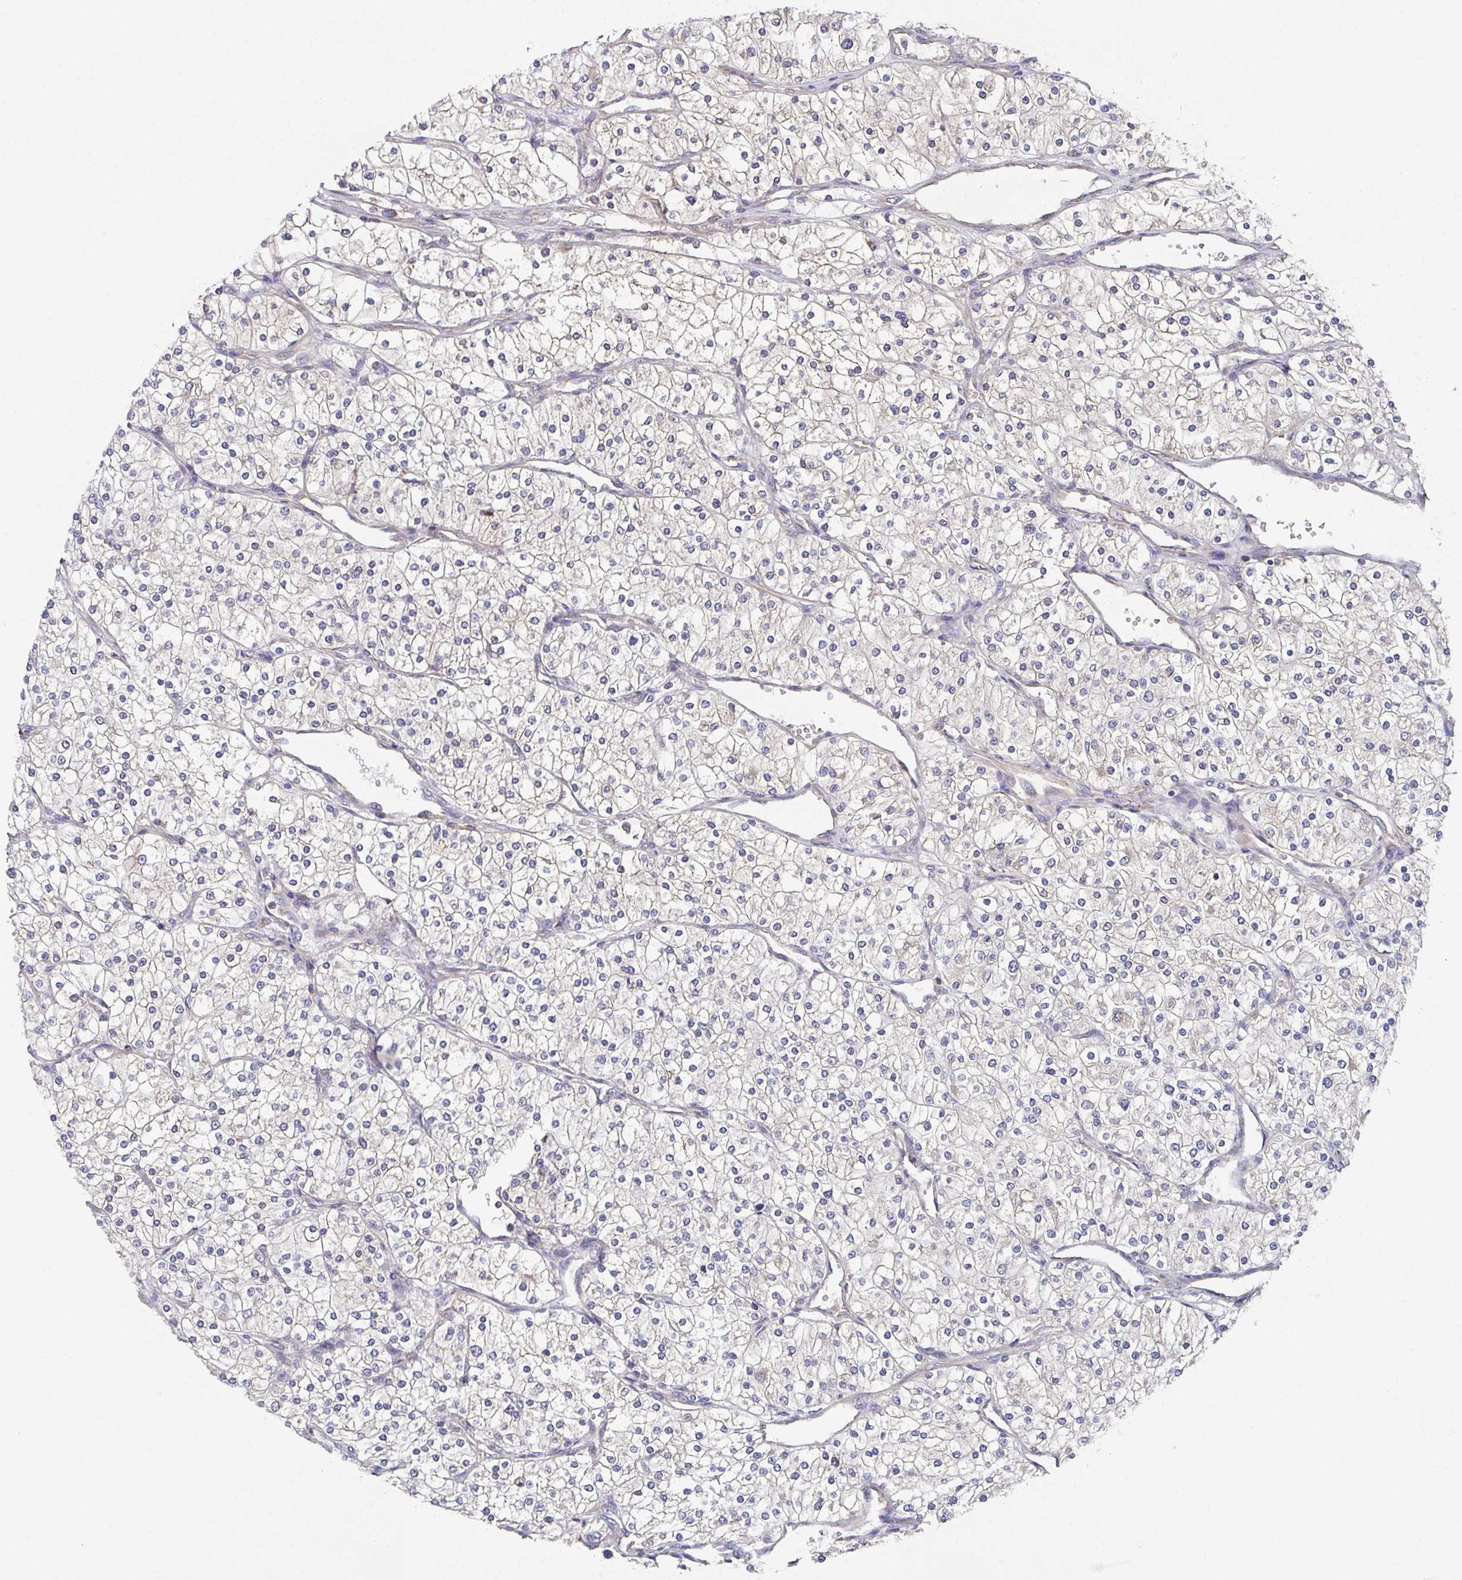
{"staining": {"intensity": "negative", "quantity": "none", "location": "none"}, "tissue": "renal cancer", "cell_type": "Tumor cells", "image_type": "cancer", "snomed": [{"axis": "morphology", "description": "Adenocarcinoma, NOS"}, {"axis": "topography", "description": "Kidney"}], "caption": "Renal adenocarcinoma was stained to show a protein in brown. There is no significant expression in tumor cells.", "gene": "MT-ND3", "patient": {"sex": "male", "age": 80}}